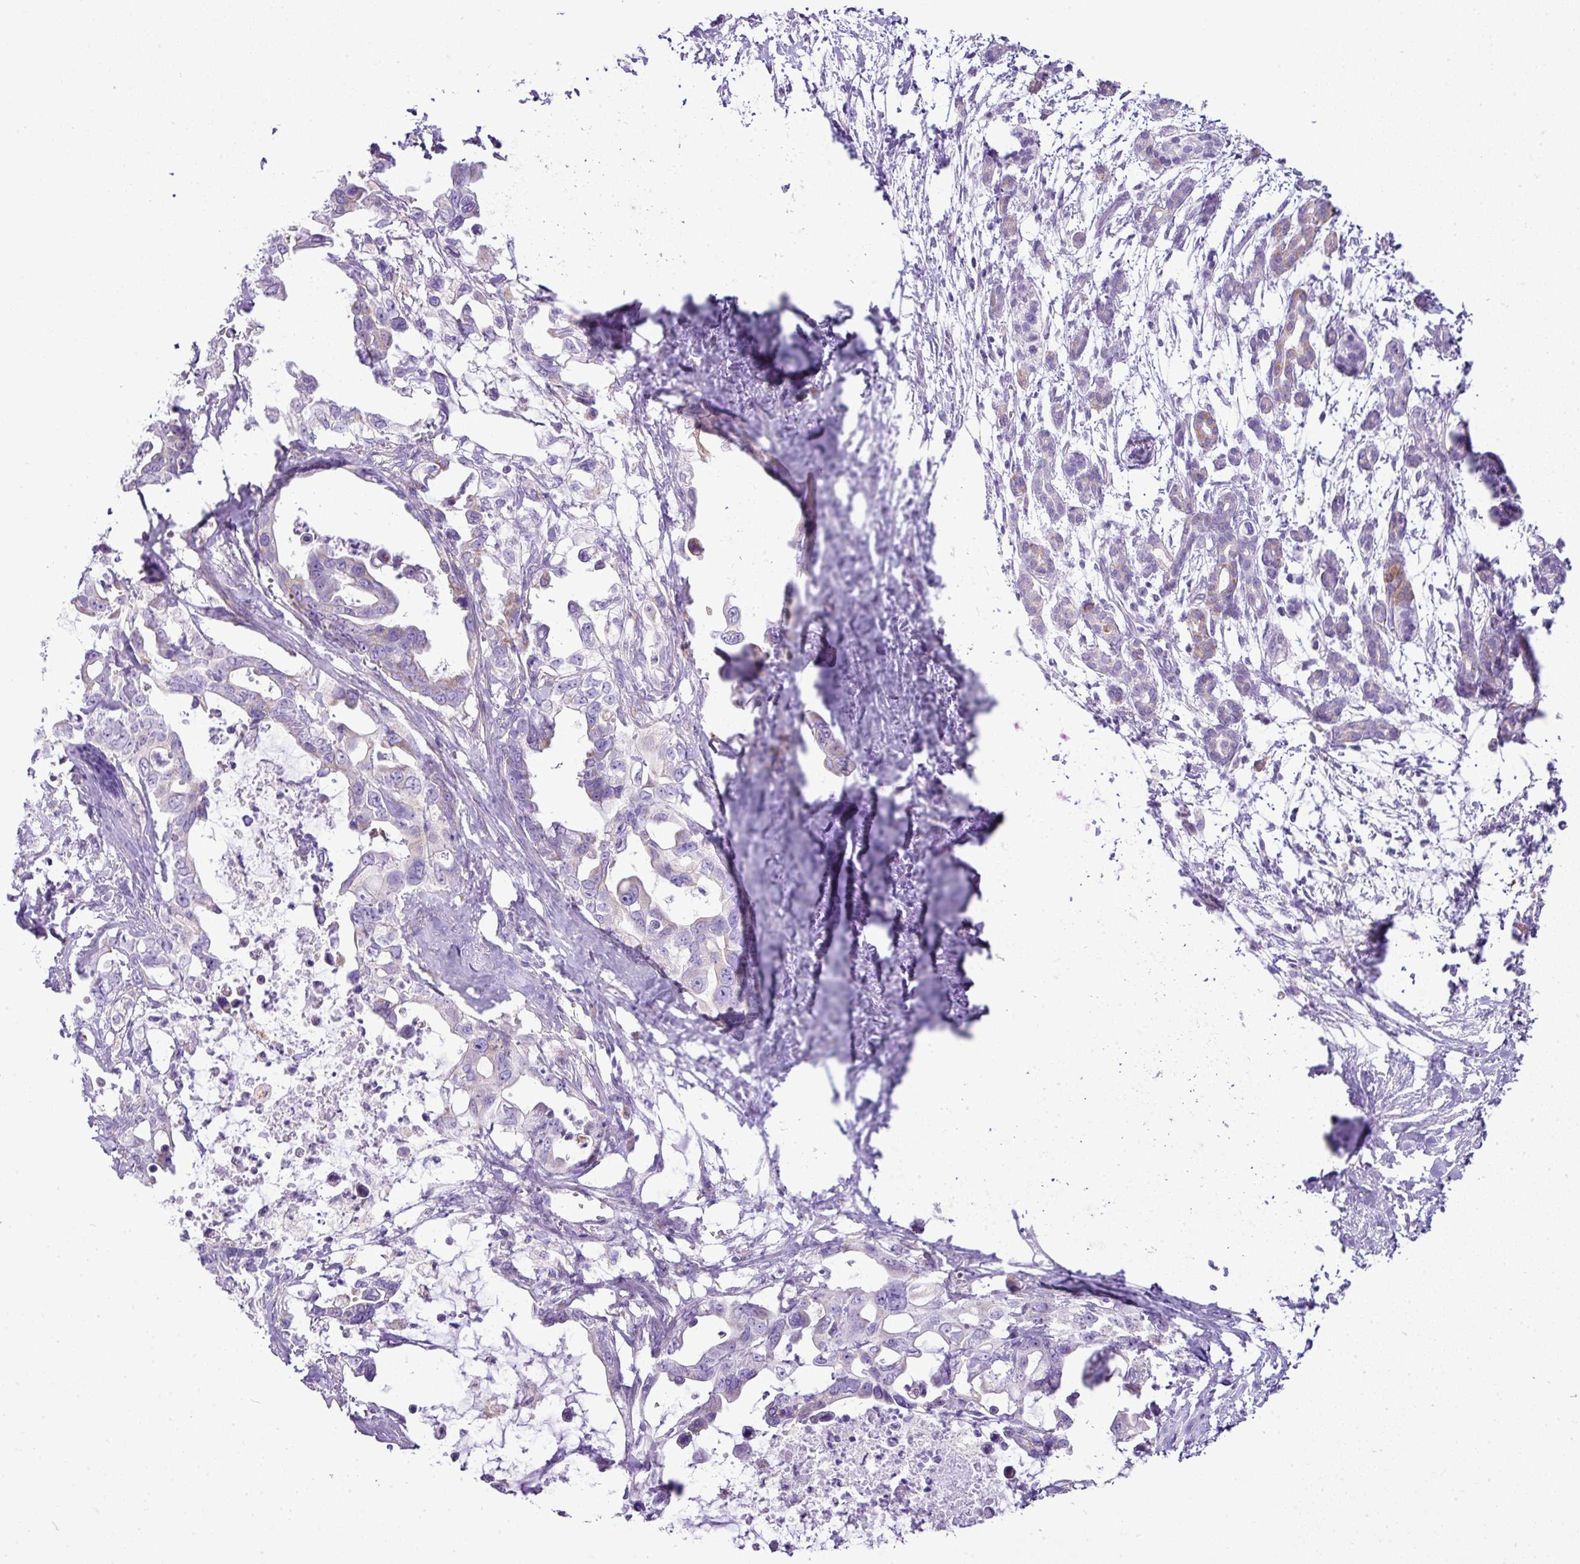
{"staining": {"intensity": "weak", "quantity": "<25%", "location": "cytoplasmic/membranous"}, "tissue": "pancreatic cancer", "cell_type": "Tumor cells", "image_type": "cancer", "snomed": [{"axis": "morphology", "description": "Adenocarcinoma, NOS"}, {"axis": "topography", "description": "Pancreas"}], "caption": "Human pancreatic cancer (adenocarcinoma) stained for a protein using immunohistochemistry (IHC) demonstrates no positivity in tumor cells.", "gene": "PGAP4", "patient": {"sex": "male", "age": 61}}